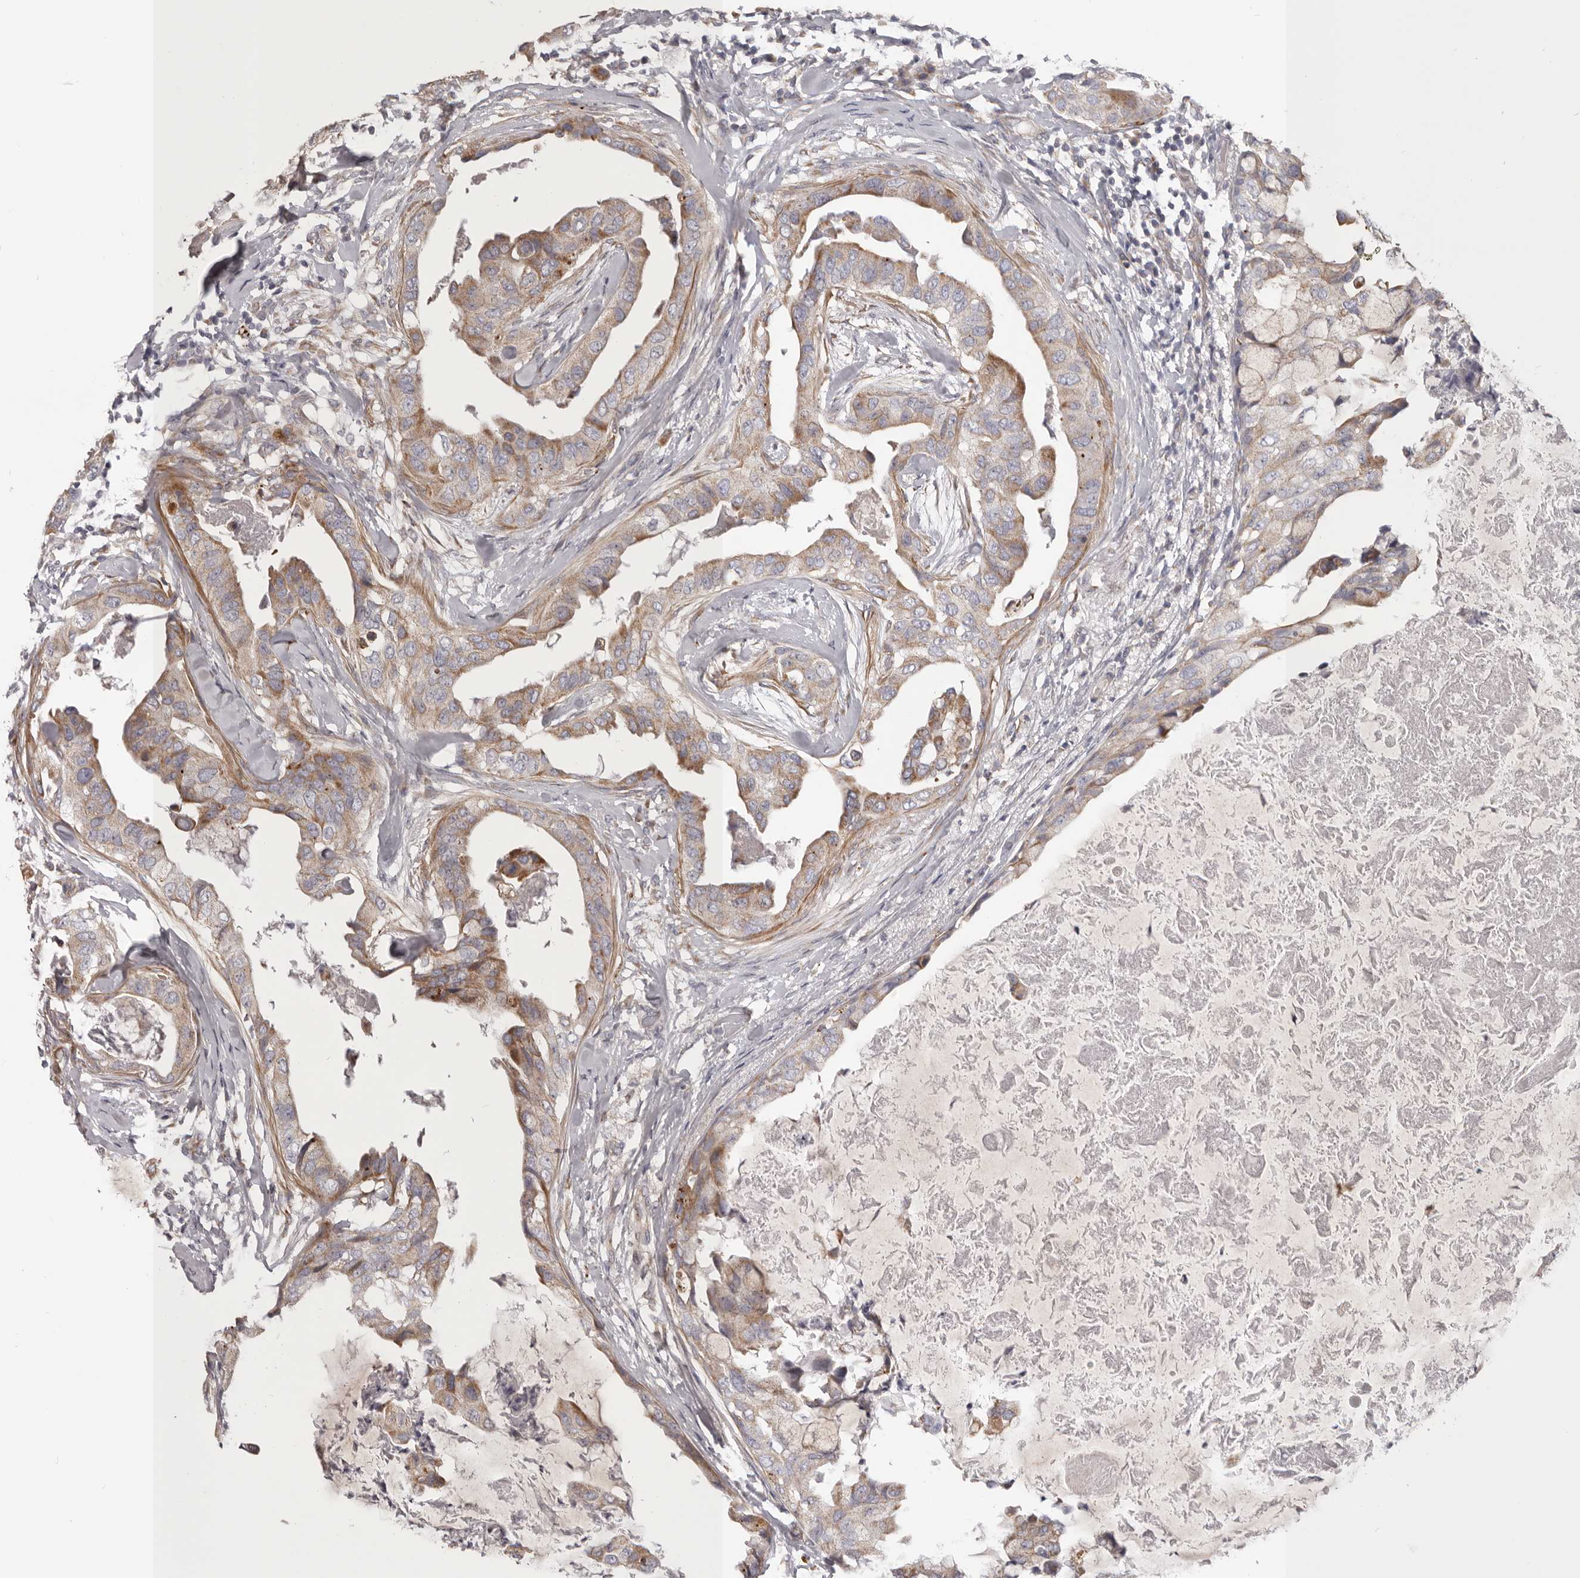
{"staining": {"intensity": "moderate", "quantity": ">75%", "location": "cytoplasmic/membranous"}, "tissue": "breast cancer", "cell_type": "Tumor cells", "image_type": "cancer", "snomed": [{"axis": "morphology", "description": "Duct carcinoma"}, {"axis": "topography", "description": "Breast"}], "caption": "Human invasive ductal carcinoma (breast) stained with a brown dye shows moderate cytoplasmic/membranous positive staining in about >75% of tumor cells.", "gene": "MRPS10", "patient": {"sex": "female", "age": 40}}